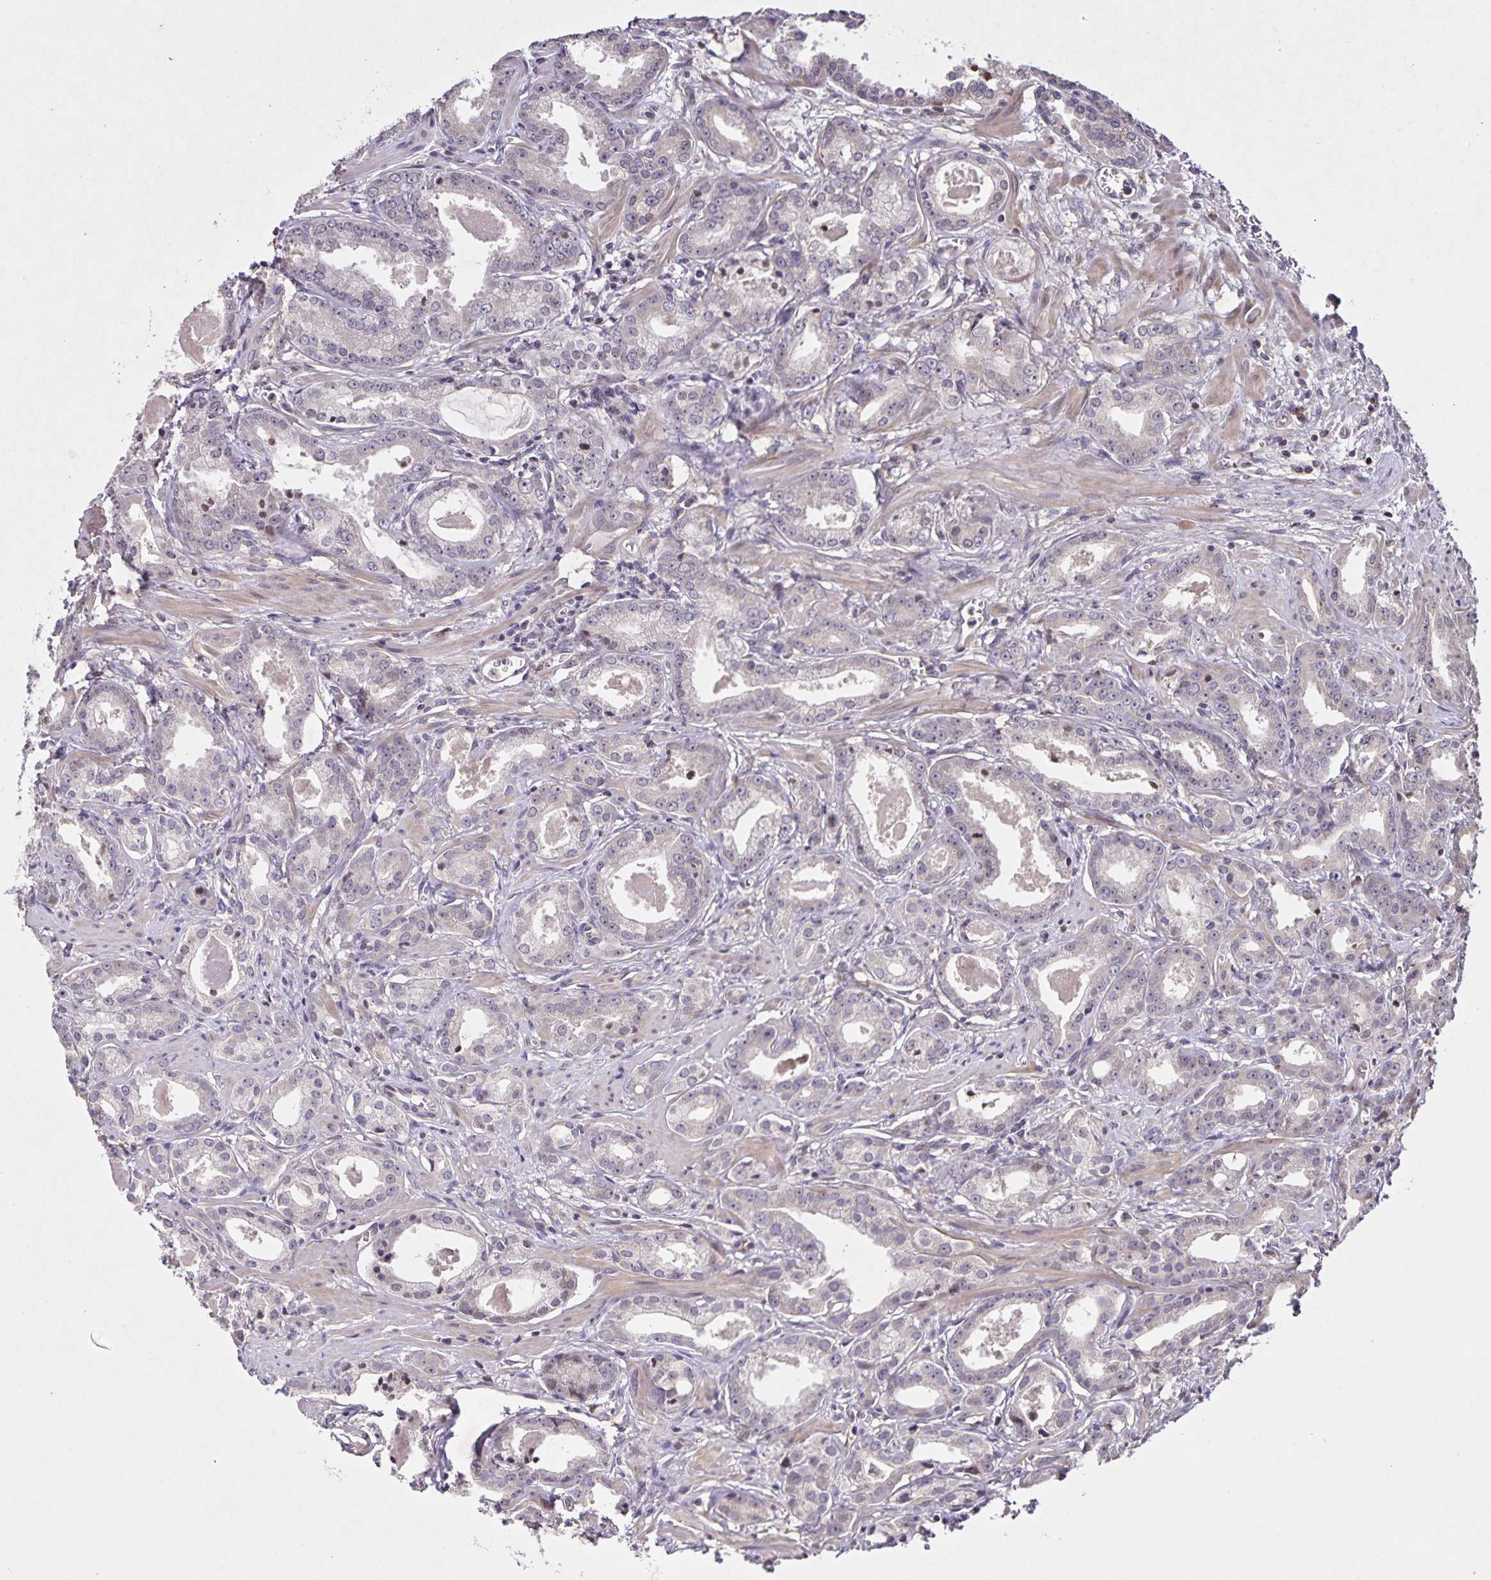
{"staining": {"intensity": "negative", "quantity": "none", "location": "none"}, "tissue": "prostate cancer", "cell_type": "Tumor cells", "image_type": "cancer", "snomed": [{"axis": "morphology", "description": "Adenocarcinoma, NOS"}, {"axis": "morphology", "description": "Adenocarcinoma, Low grade"}, {"axis": "topography", "description": "Prostate"}], "caption": "Immunohistochemical staining of prostate cancer (adenocarcinoma) demonstrates no significant staining in tumor cells.", "gene": "GDF2", "patient": {"sex": "male", "age": 64}}